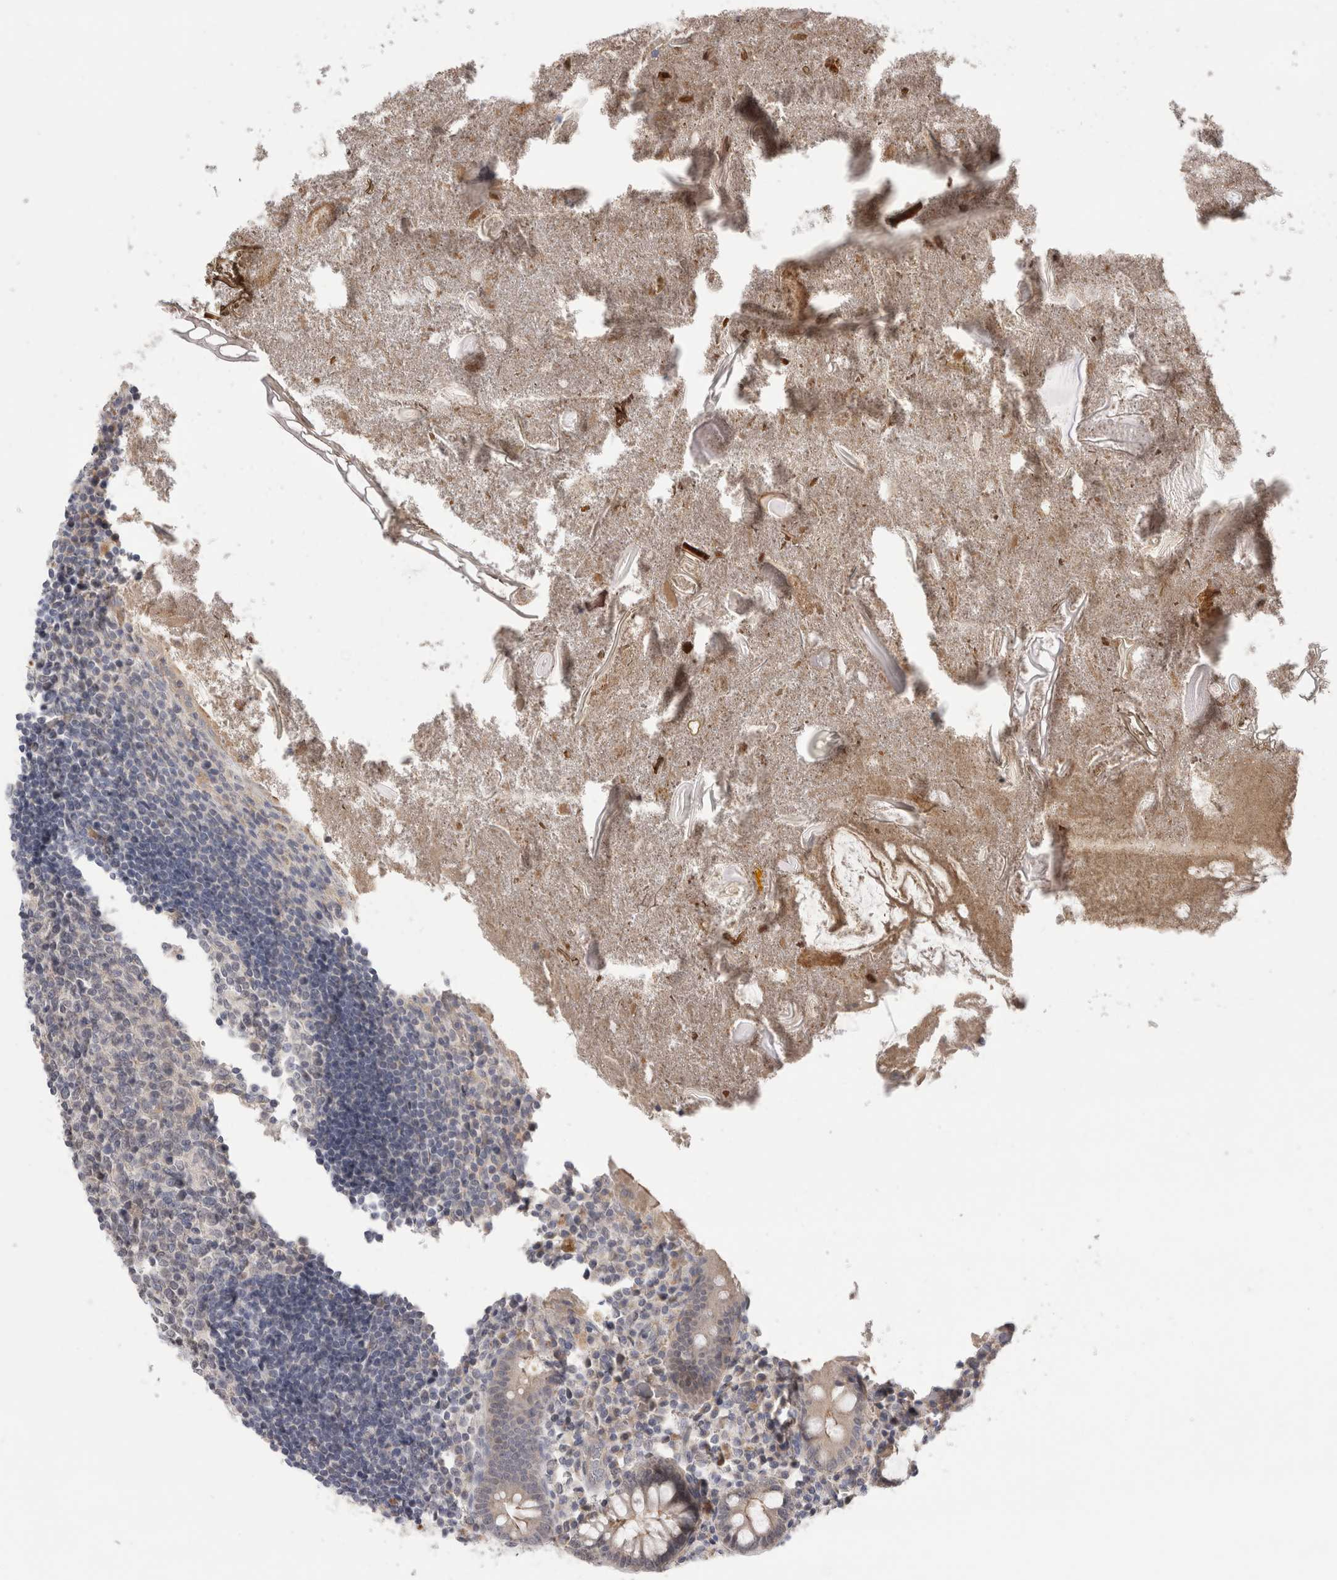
{"staining": {"intensity": "weak", "quantity": "25%-75%", "location": "cytoplasmic/membranous"}, "tissue": "appendix", "cell_type": "Glandular cells", "image_type": "normal", "snomed": [{"axis": "morphology", "description": "Normal tissue, NOS"}, {"axis": "topography", "description": "Appendix"}], "caption": "Appendix stained with DAB immunohistochemistry (IHC) exhibits low levels of weak cytoplasmic/membranous expression in about 25%-75% of glandular cells.", "gene": "SYTL5", "patient": {"sex": "female", "age": 17}}